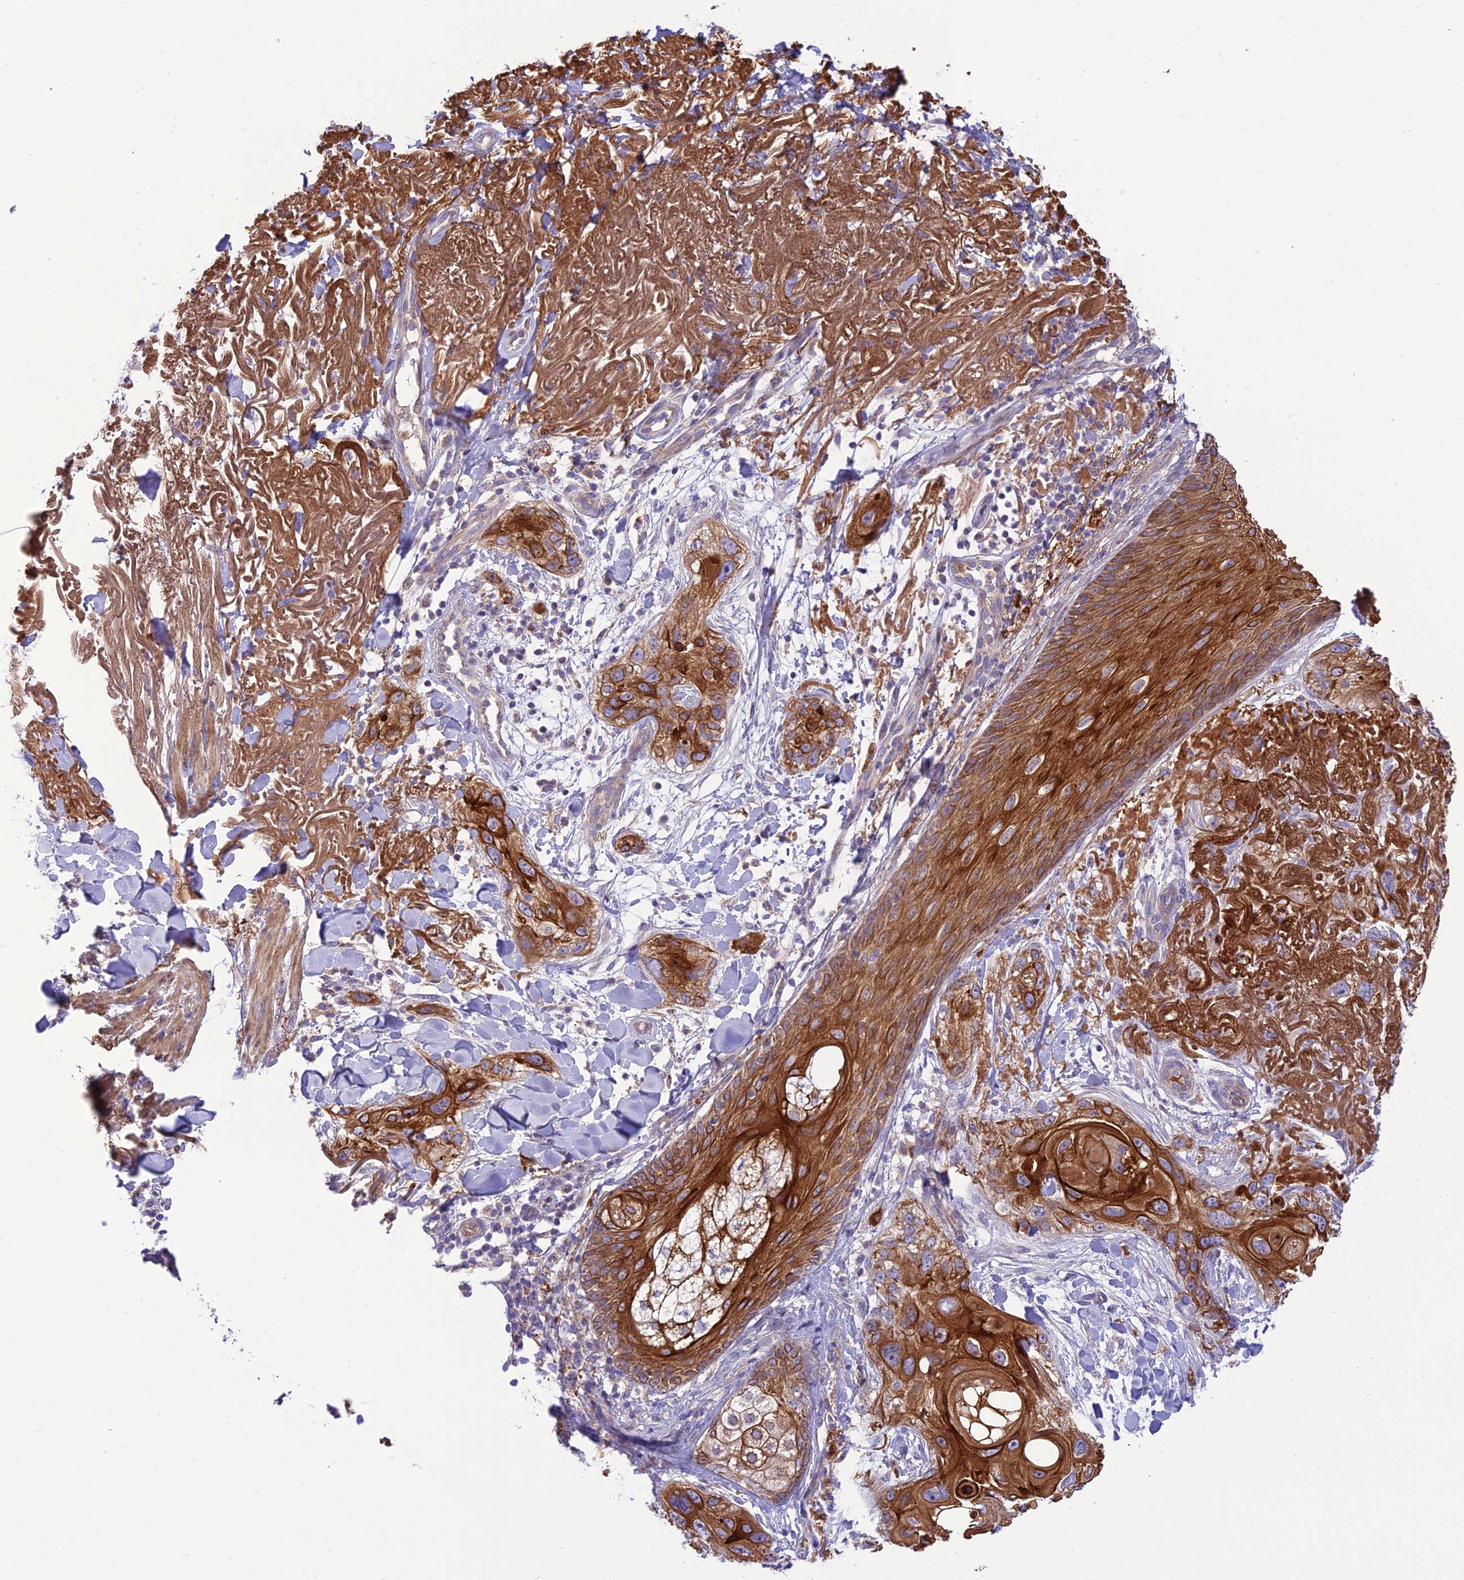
{"staining": {"intensity": "strong", "quantity": ">75%", "location": "cytoplasmic/membranous"}, "tissue": "skin cancer", "cell_type": "Tumor cells", "image_type": "cancer", "snomed": [{"axis": "morphology", "description": "Normal tissue, NOS"}, {"axis": "morphology", "description": "Squamous cell carcinoma, NOS"}, {"axis": "topography", "description": "Skin"}], "caption": "IHC (DAB (3,3'-diaminobenzidine)) staining of skin squamous cell carcinoma displays strong cytoplasmic/membranous protein positivity in about >75% of tumor cells. Using DAB (3,3'-diaminobenzidine) (brown) and hematoxylin (blue) stains, captured at high magnification using brightfield microscopy.", "gene": "JMY", "patient": {"sex": "male", "age": 72}}